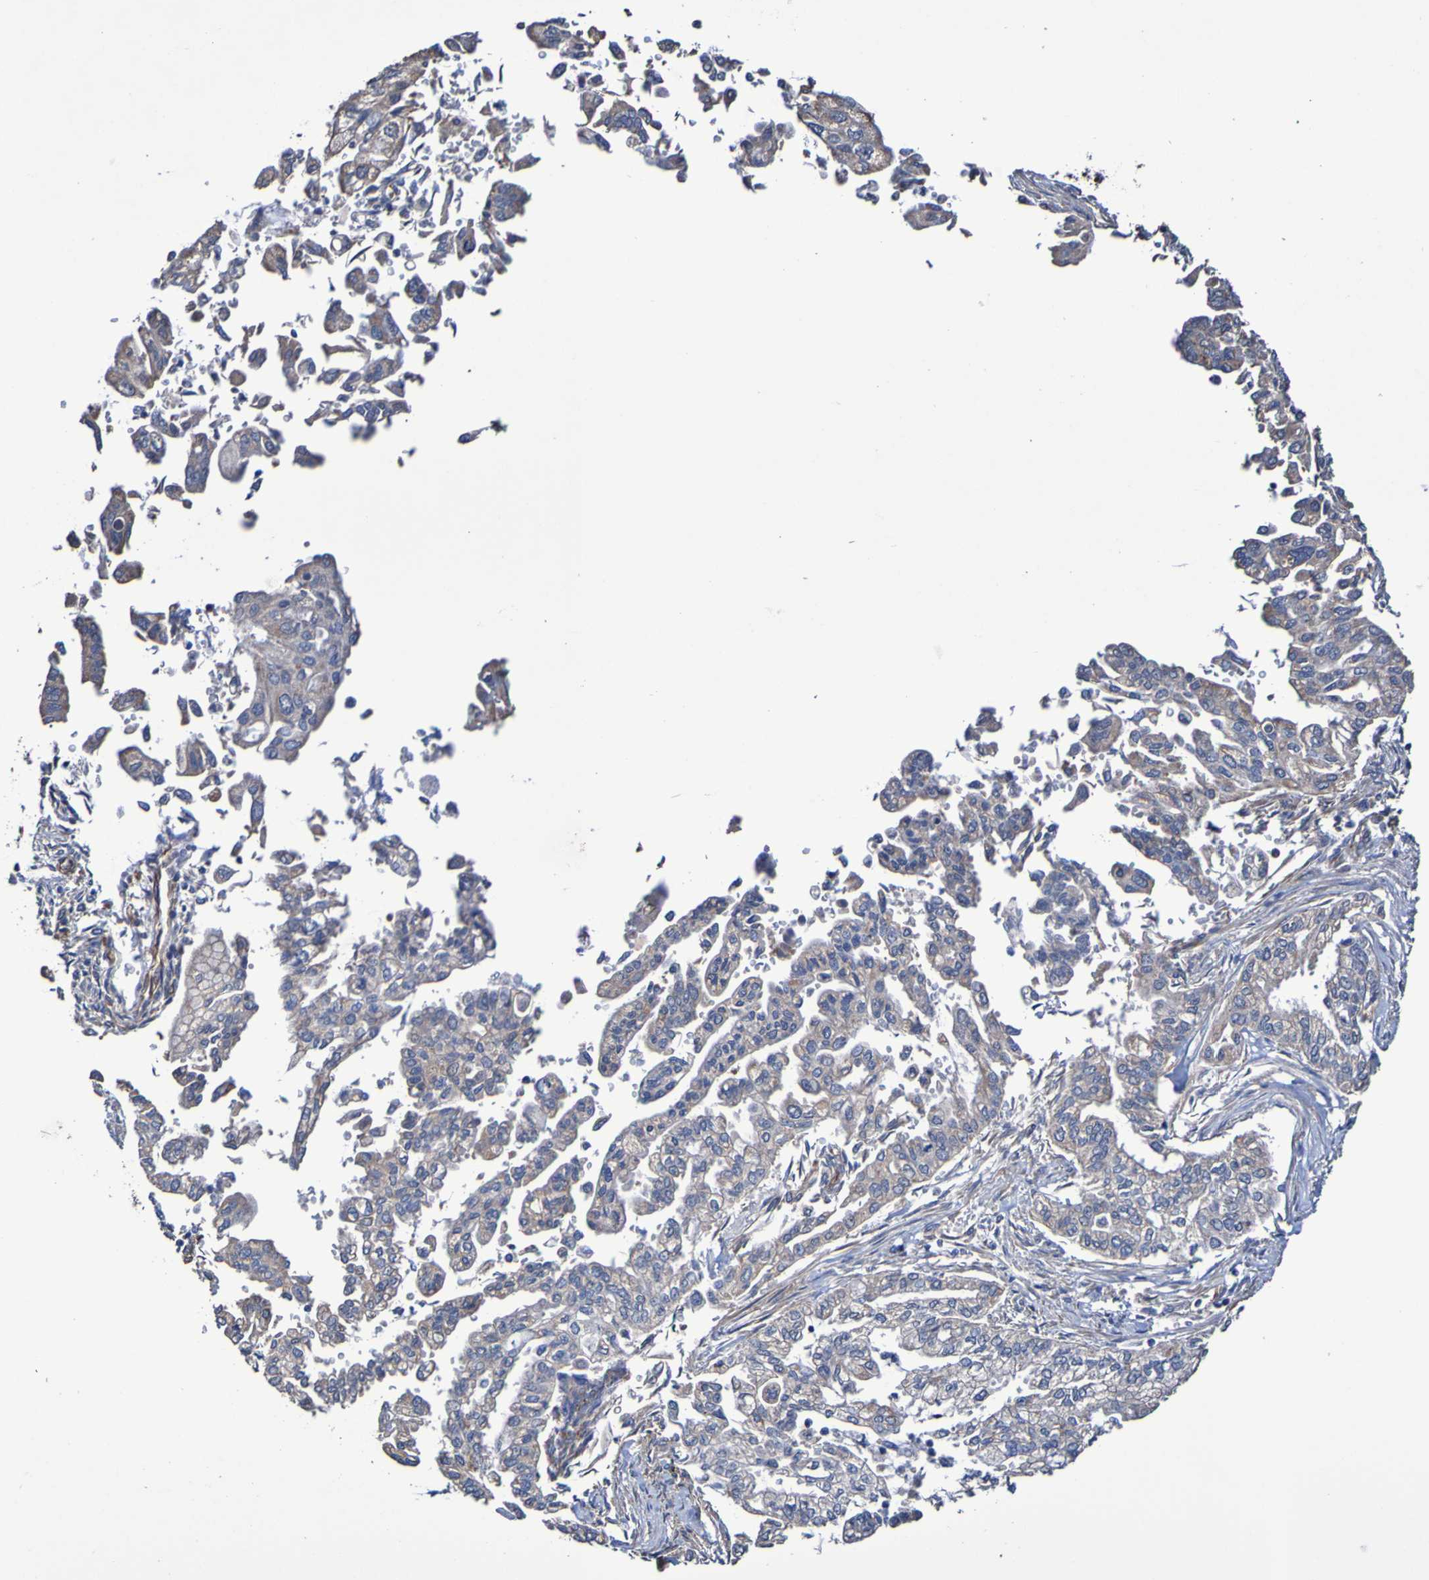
{"staining": {"intensity": "weak", "quantity": "<25%", "location": "cytoplasmic/membranous"}, "tissue": "pancreatic cancer", "cell_type": "Tumor cells", "image_type": "cancer", "snomed": [{"axis": "morphology", "description": "Normal tissue, NOS"}, {"axis": "topography", "description": "Pancreas"}], "caption": "High magnification brightfield microscopy of pancreatic cancer stained with DAB (3,3'-diaminobenzidine) (brown) and counterstained with hematoxylin (blue): tumor cells show no significant expression.", "gene": "ELMOD3", "patient": {"sex": "male", "age": 42}}